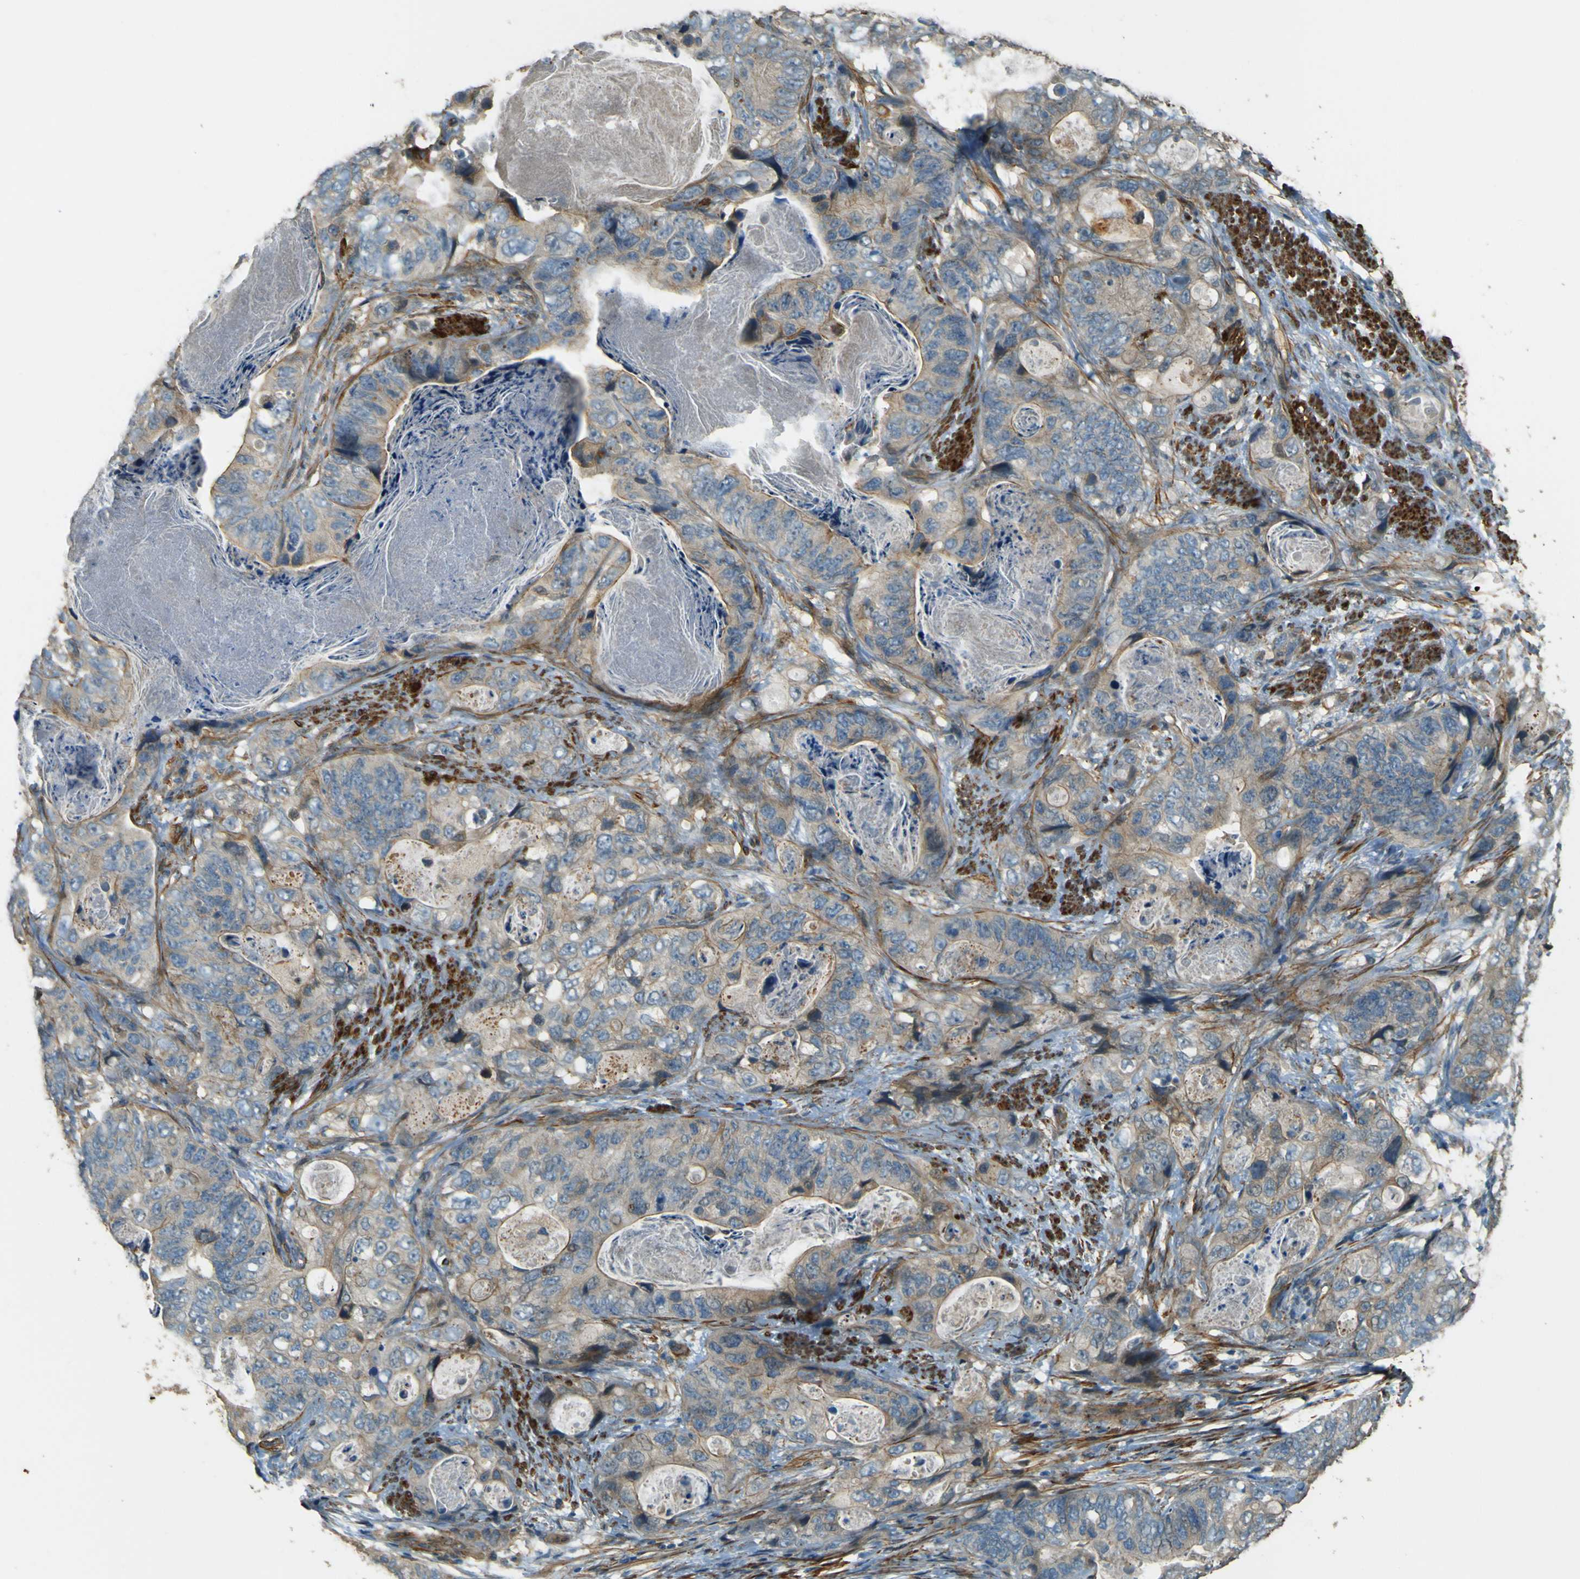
{"staining": {"intensity": "weak", "quantity": ">75%", "location": "cytoplasmic/membranous"}, "tissue": "stomach cancer", "cell_type": "Tumor cells", "image_type": "cancer", "snomed": [{"axis": "morphology", "description": "Adenocarcinoma, NOS"}, {"axis": "topography", "description": "Stomach"}], "caption": "Brown immunohistochemical staining in human adenocarcinoma (stomach) demonstrates weak cytoplasmic/membranous staining in approximately >75% of tumor cells. (DAB = brown stain, brightfield microscopy at high magnification).", "gene": "NEXN", "patient": {"sex": "female", "age": 89}}